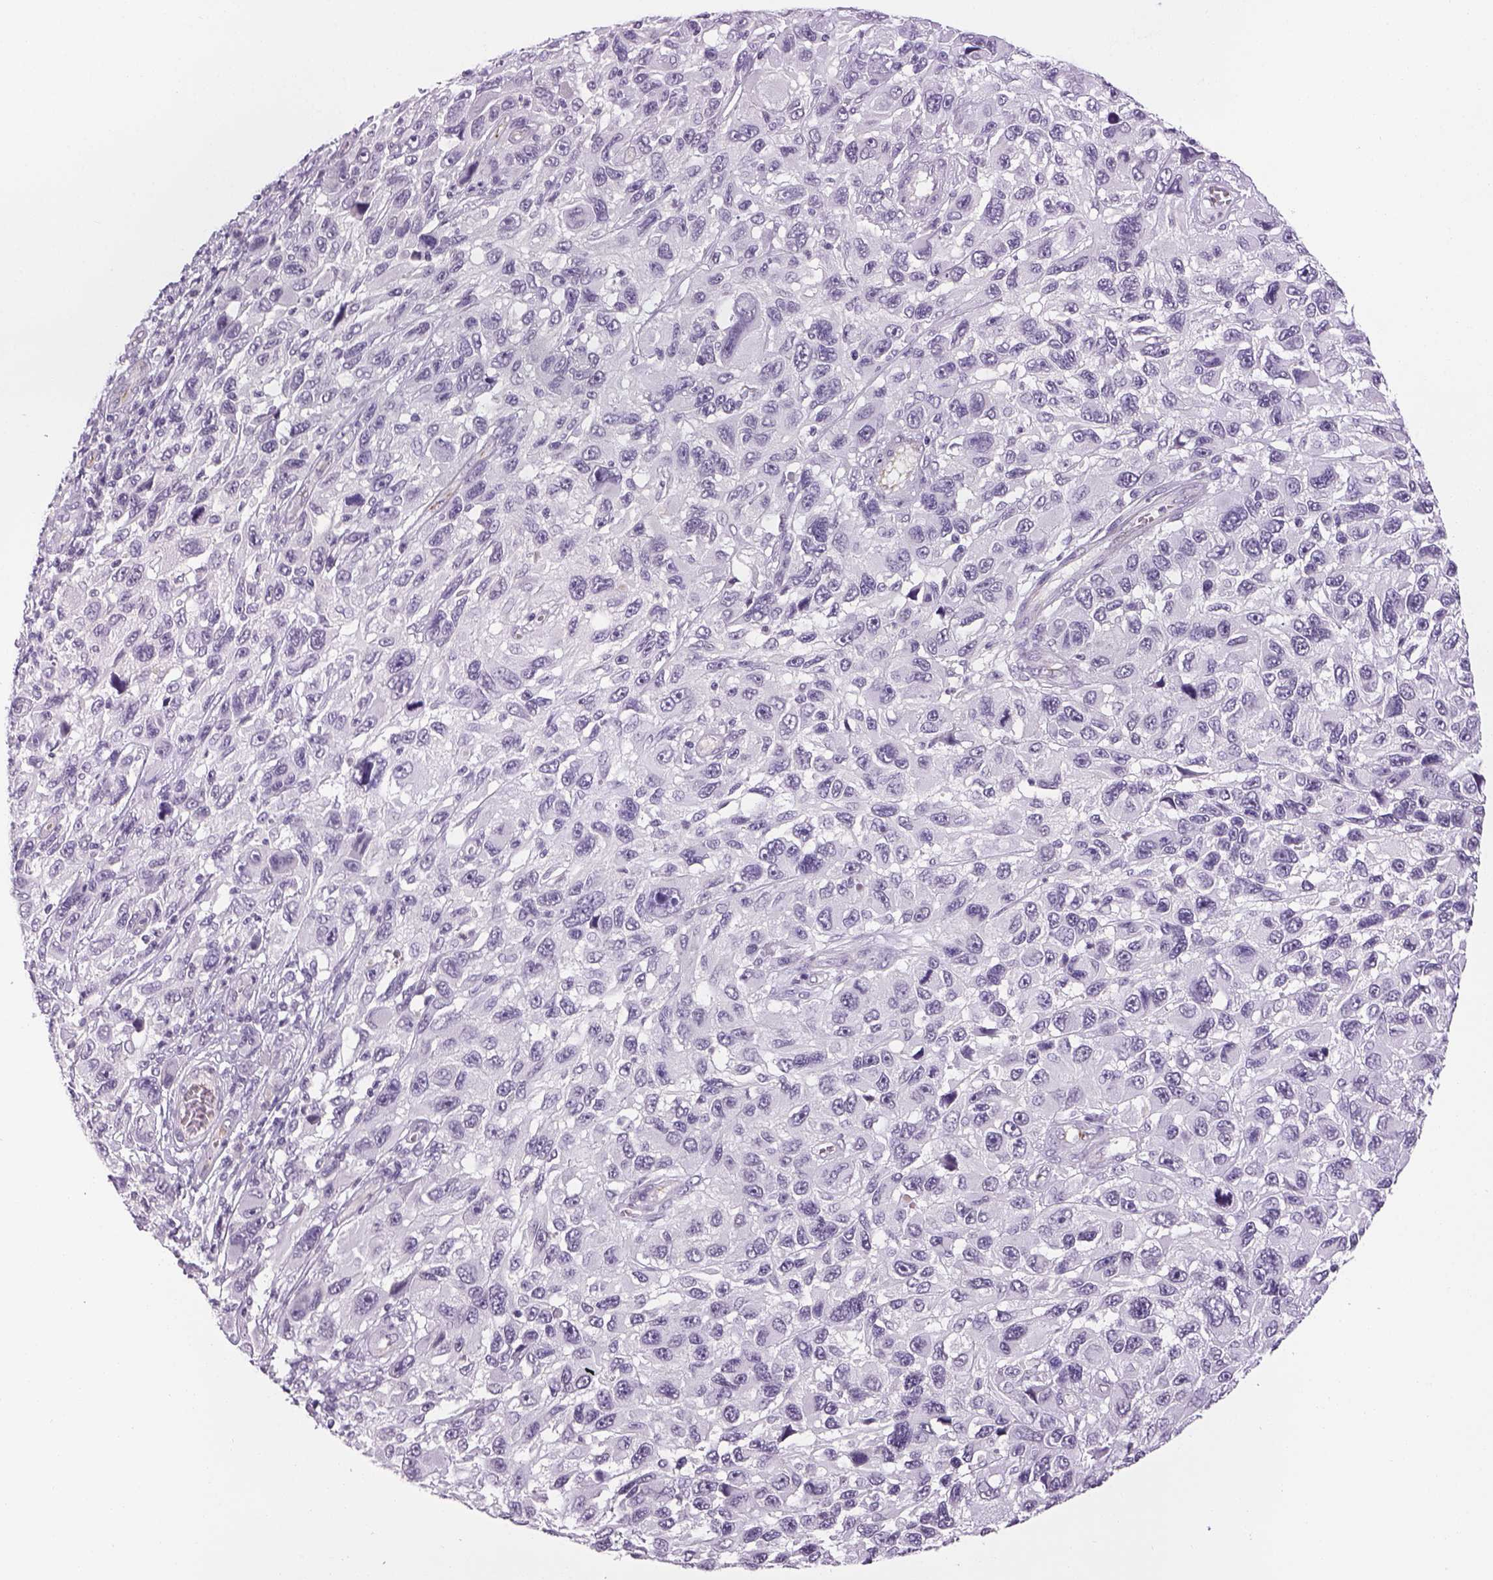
{"staining": {"intensity": "negative", "quantity": "none", "location": "none"}, "tissue": "melanoma", "cell_type": "Tumor cells", "image_type": "cancer", "snomed": [{"axis": "morphology", "description": "Malignant melanoma, NOS"}, {"axis": "topography", "description": "Skin"}], "caption": "A photomicrograph of human melanoma is negative for staining in tumor cells.", "gene": "PRRT1", "patient": {"sex": "male", "age": 53}}